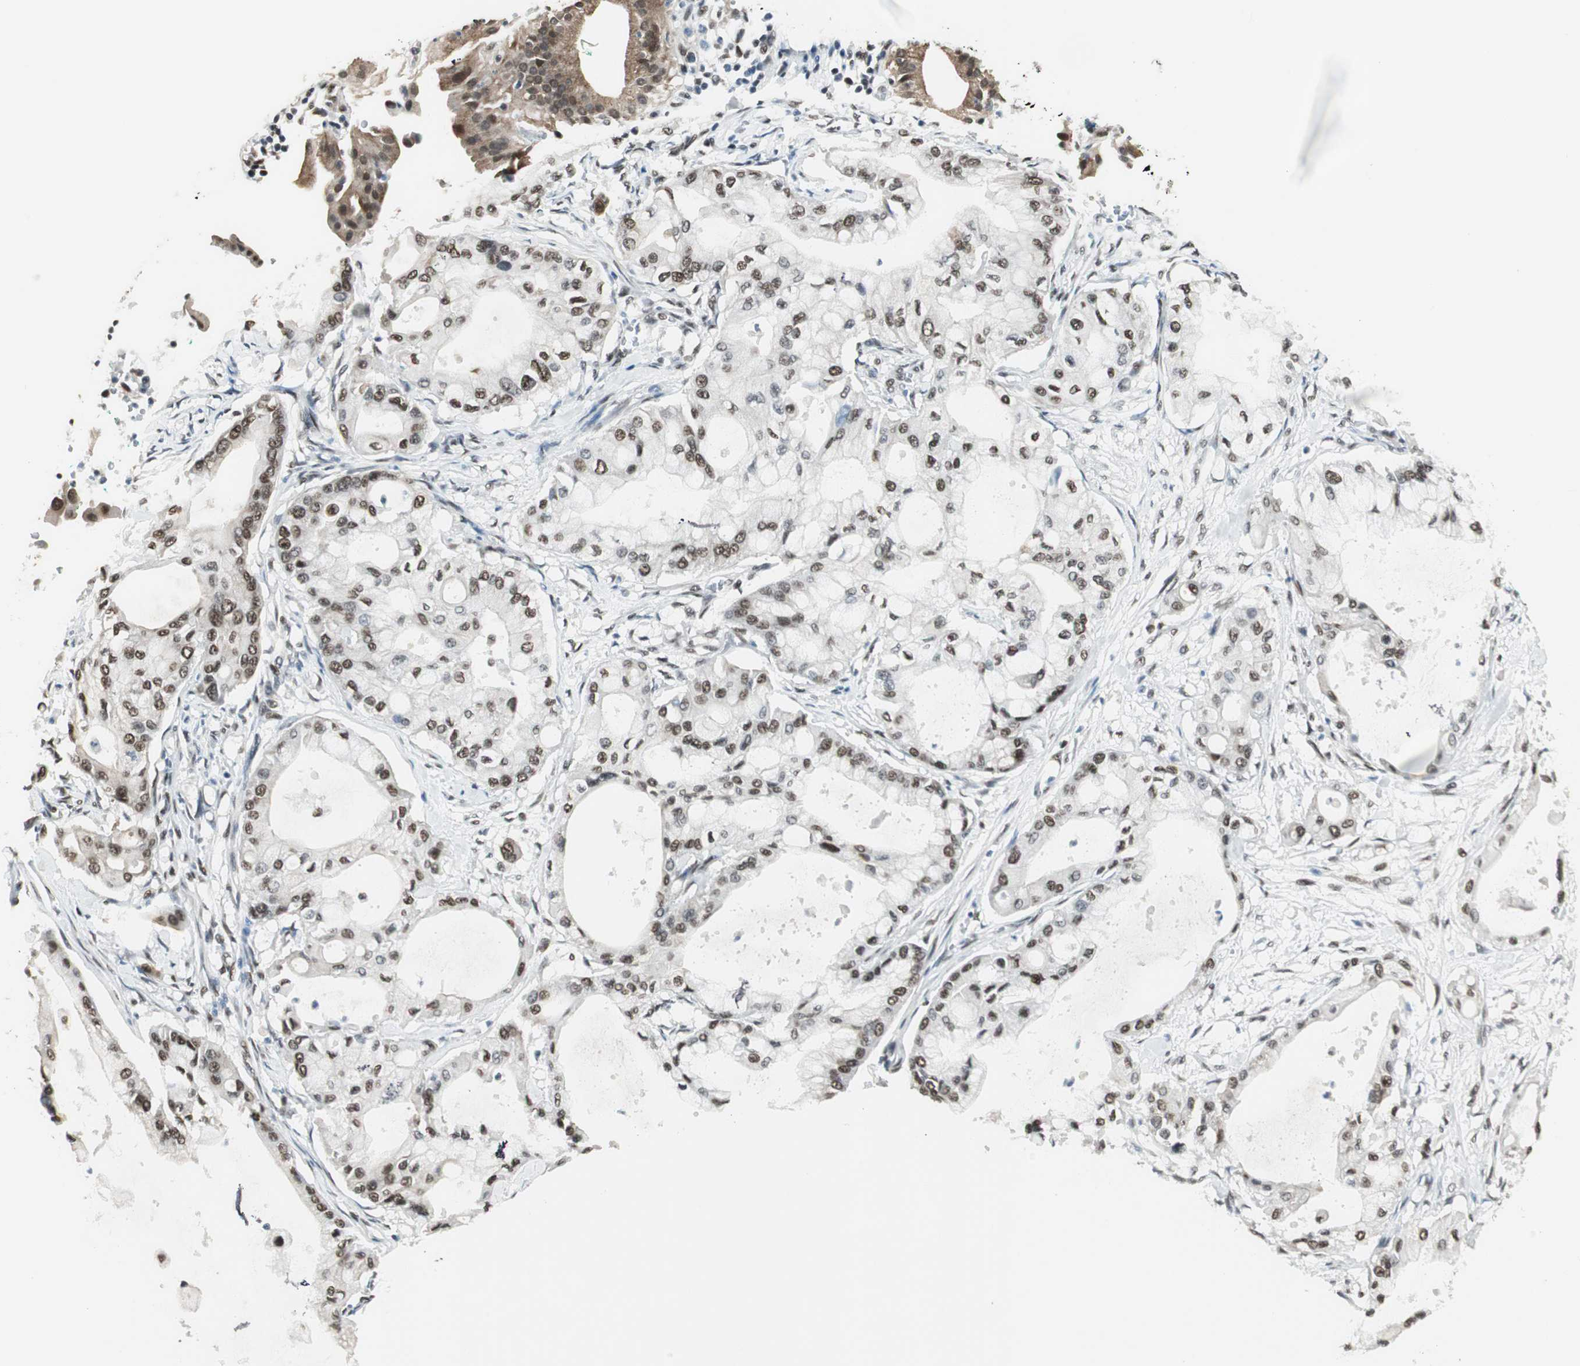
{"staining": {"intensity": "strong", "quantity": ">75%", "location": "cytoplasmic/membranous,nuclear"}, "tissue": "pancreatic cancer", "cell_type": "Tumor cells", "image_type": "cancer", "snomed": [{"axis": "morphology", "description": "Adenocarcinoma, NOS"}, {"axis": "morphology", "description": "Adenocarcinoma, metastatic, NOS"}, {"axis": "topography", "description": "Lymph node"}, {"axis": "topography", "description": "Pancreas"}, {"axis": "topography", "description": "Duodenum"}], "caption": "Pancreatic adenocarcinoma stained with IHC reveals strong cytoplasmic/membranous and nuclear staining in about >75% of tumor cells.", "gene": "ZBTB17", "patient": {"sex": "female", "age": 64}}